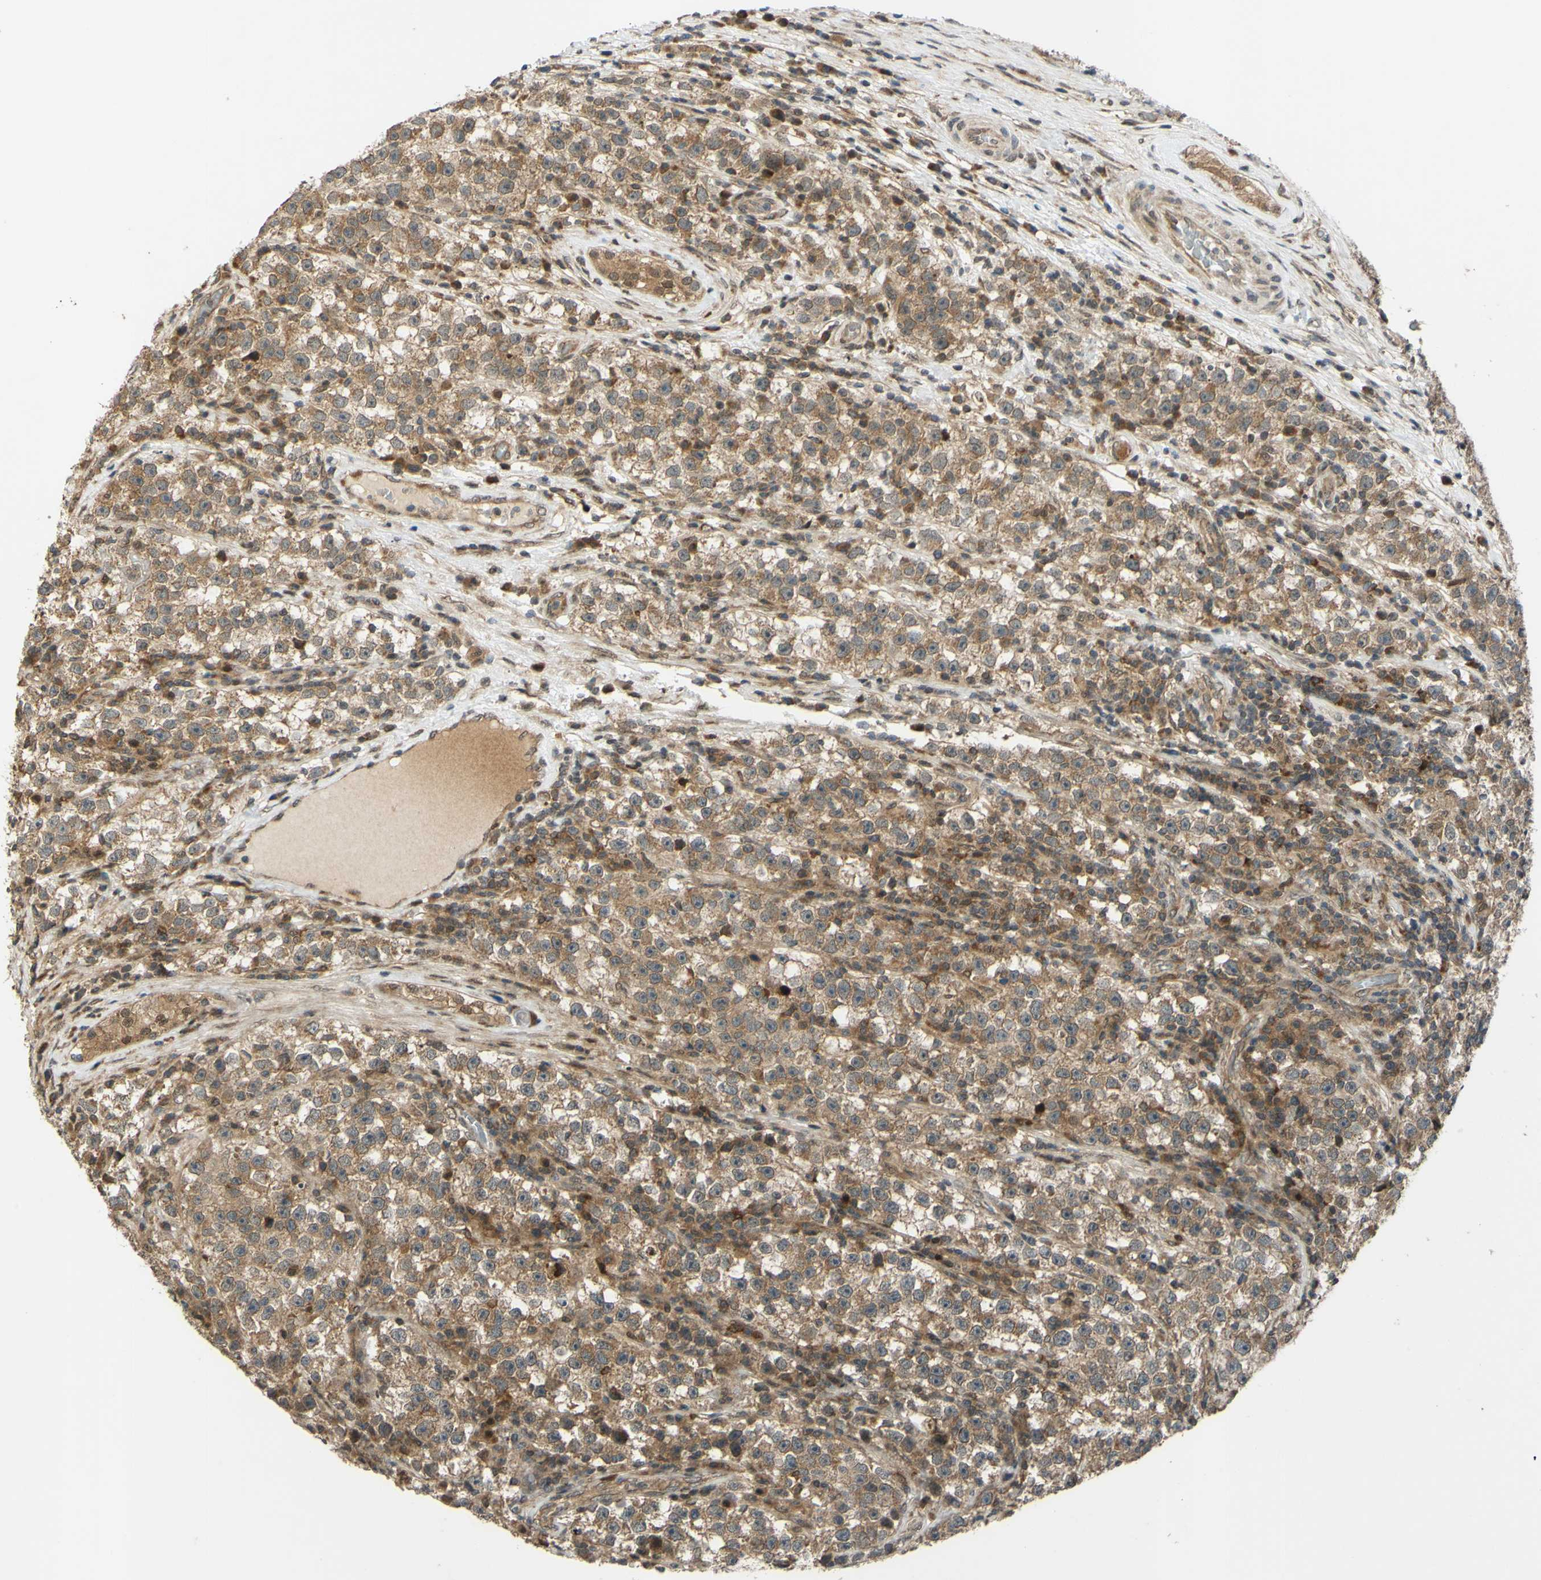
{"staining": {"intensity": "moderate", "quantity": ">75%", "location": "cytoplasmic/membranous"}, "tissue": "testis cancer", "cell_type": "Tumor cells", "image_type": "cancer", "snomed": [{"axis": "morphology", "description": "Seminoma, NOS"}, {"axis": "topography", "description": "Testis"}], "caption": "About >75% of tumor cells in testis seminoma demonstrate moderate cytoplasmic/membranous protein staining as visualized by brown immunohistochemical staining.", "gene": "ABCC8", "patient": {"sex": "male", "age": 22}}